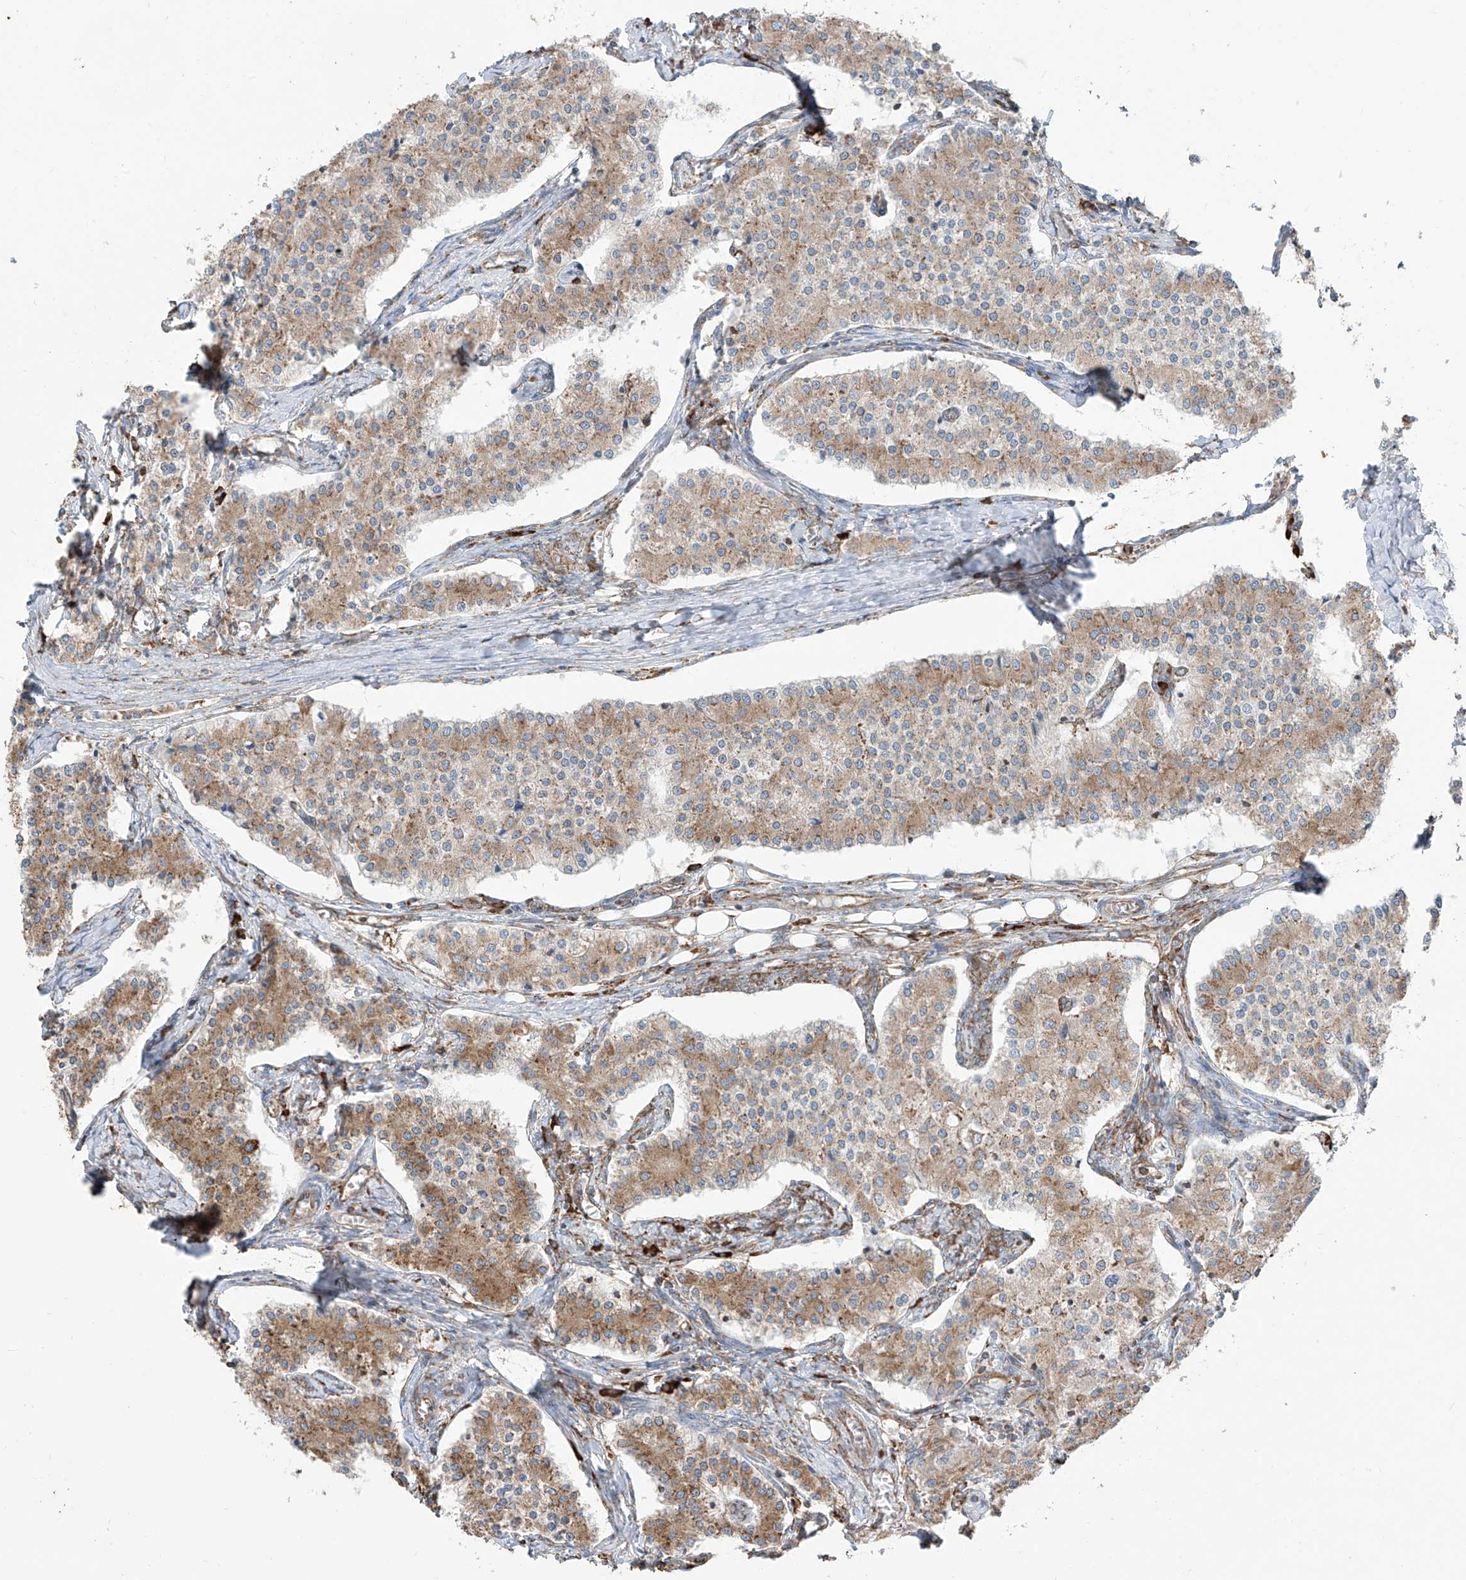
{"staining": {"intensity": "moderate", "quantity": ">75%", "location": "cytoplasmic/membranous"}, "tissue": "carcinoid", "cell_type": "Tumor cells", "image_type": "cancer", "snomed": [{"axis": "morphology", "description": "Carcinoid, malignant, NOS"}, {"axis": "topography", "description": "Colon"}], "caption": "Human carcinoid stained with a protein marker shows moderate staining in tumor cells.", "gene": "PDIA6", "patient": {"sex": "female", "age": 52}}